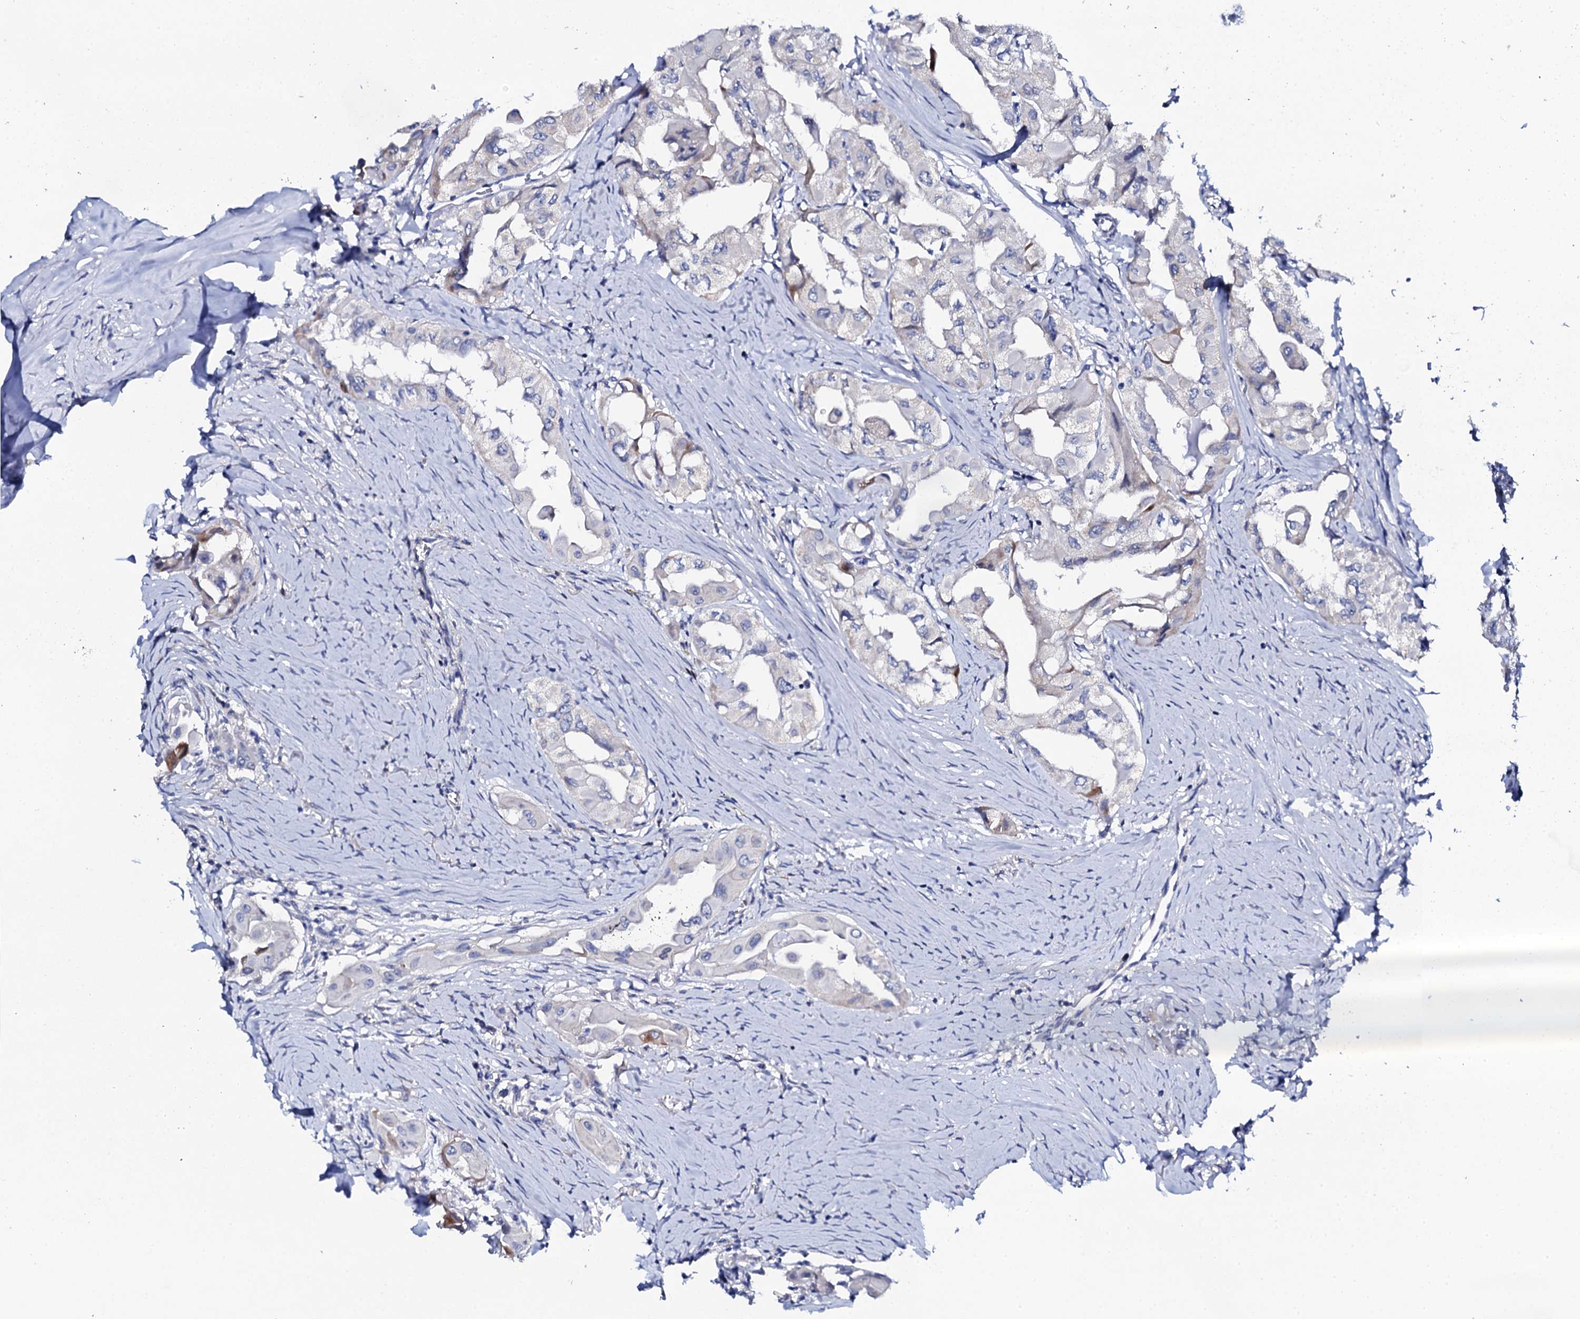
{"staining": {"intensity": "negative", "quantity": "none", "location": "none"}, "tissue": "thyroid cancer", "cell_type": "Tumor cells", "image_type": "cancer", "snomed": [{"axis": "morphology", "description": "Papillary adenocarcinoma, NOS"}, {"axis": "topography", "description": "Thyroid gland"}], "caption": "High magnification brightfield microscopy of thyroid papillary adenocarcinoma stained with DAB (3,3'-diaminobenzidine) (brown) and counterstained with hematoxylin (blue): tumor cells show no significant positivity.", "gene": "NUDT13", "patient": {"sex": "female", "age": 59}}